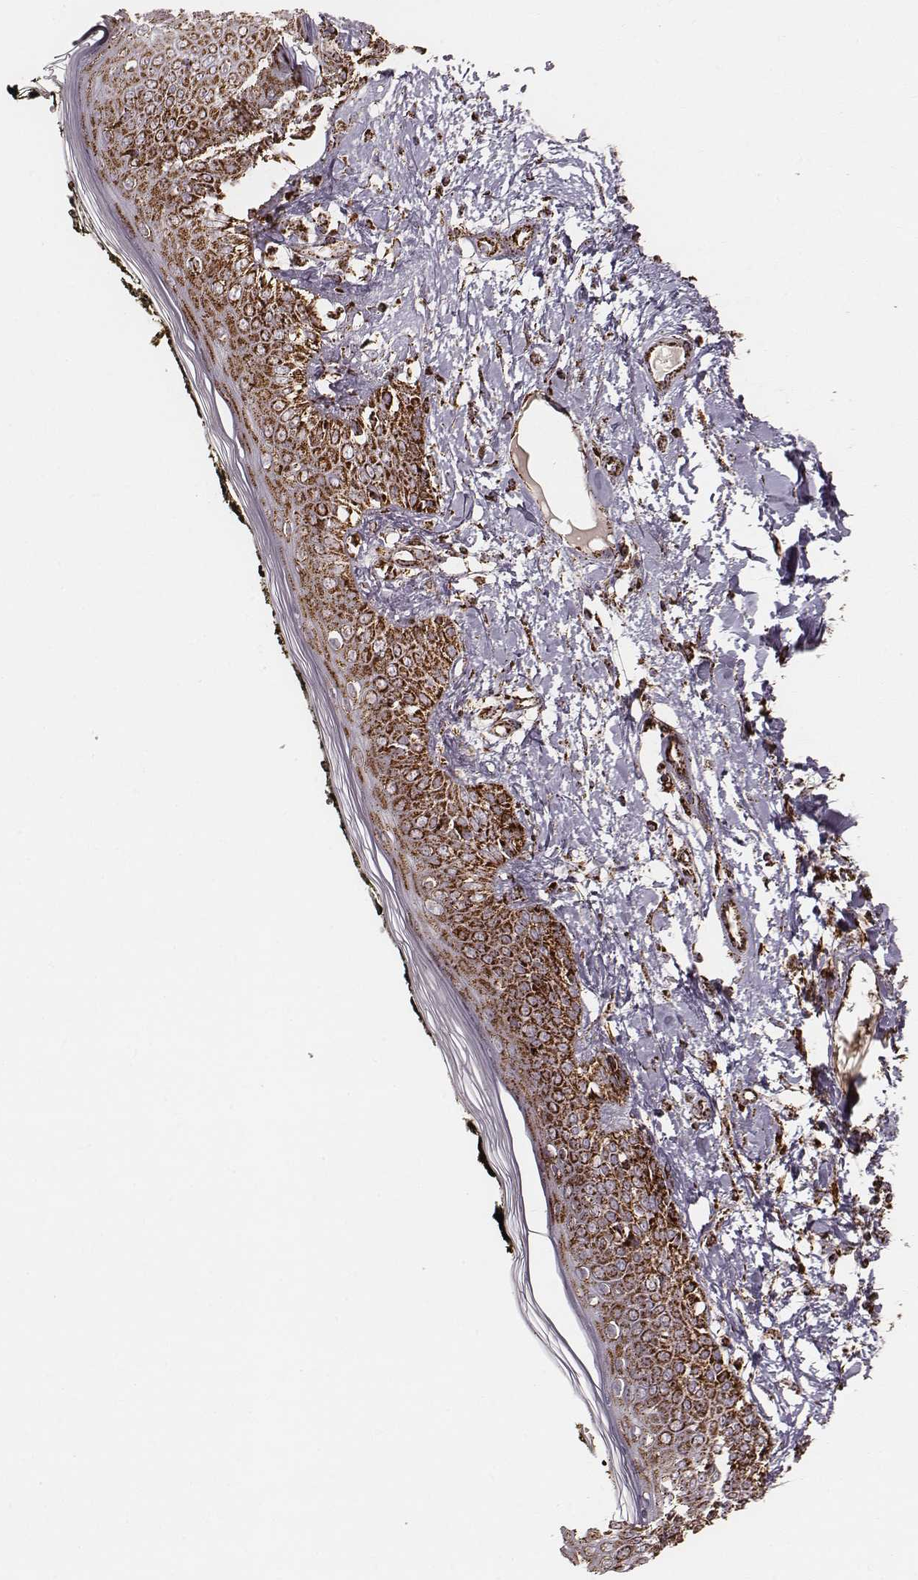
{"staining": {"intensity": "strong", "quantity": ">75%", "location": "cytoplasmic/membranous"}, "tissue": "skin", "cell_type": "Fibroblasts", "image_type": "normal", "snomed": [{"axis": "morphology", "description": "Normal tissue, NOS"}, {"axis": "topography", "description": "Skin"}], "caption": "A high-resolution micrograph shows immunohistochemistry staining of benign skin, which reveals strong cytoplasmic/membranous staining in approximately >75% of fibroblasts. (IHC, brightfield microscopy, high magnification).", "gene": "TUFM", "patient": {"sex": "male", "age": 76}}